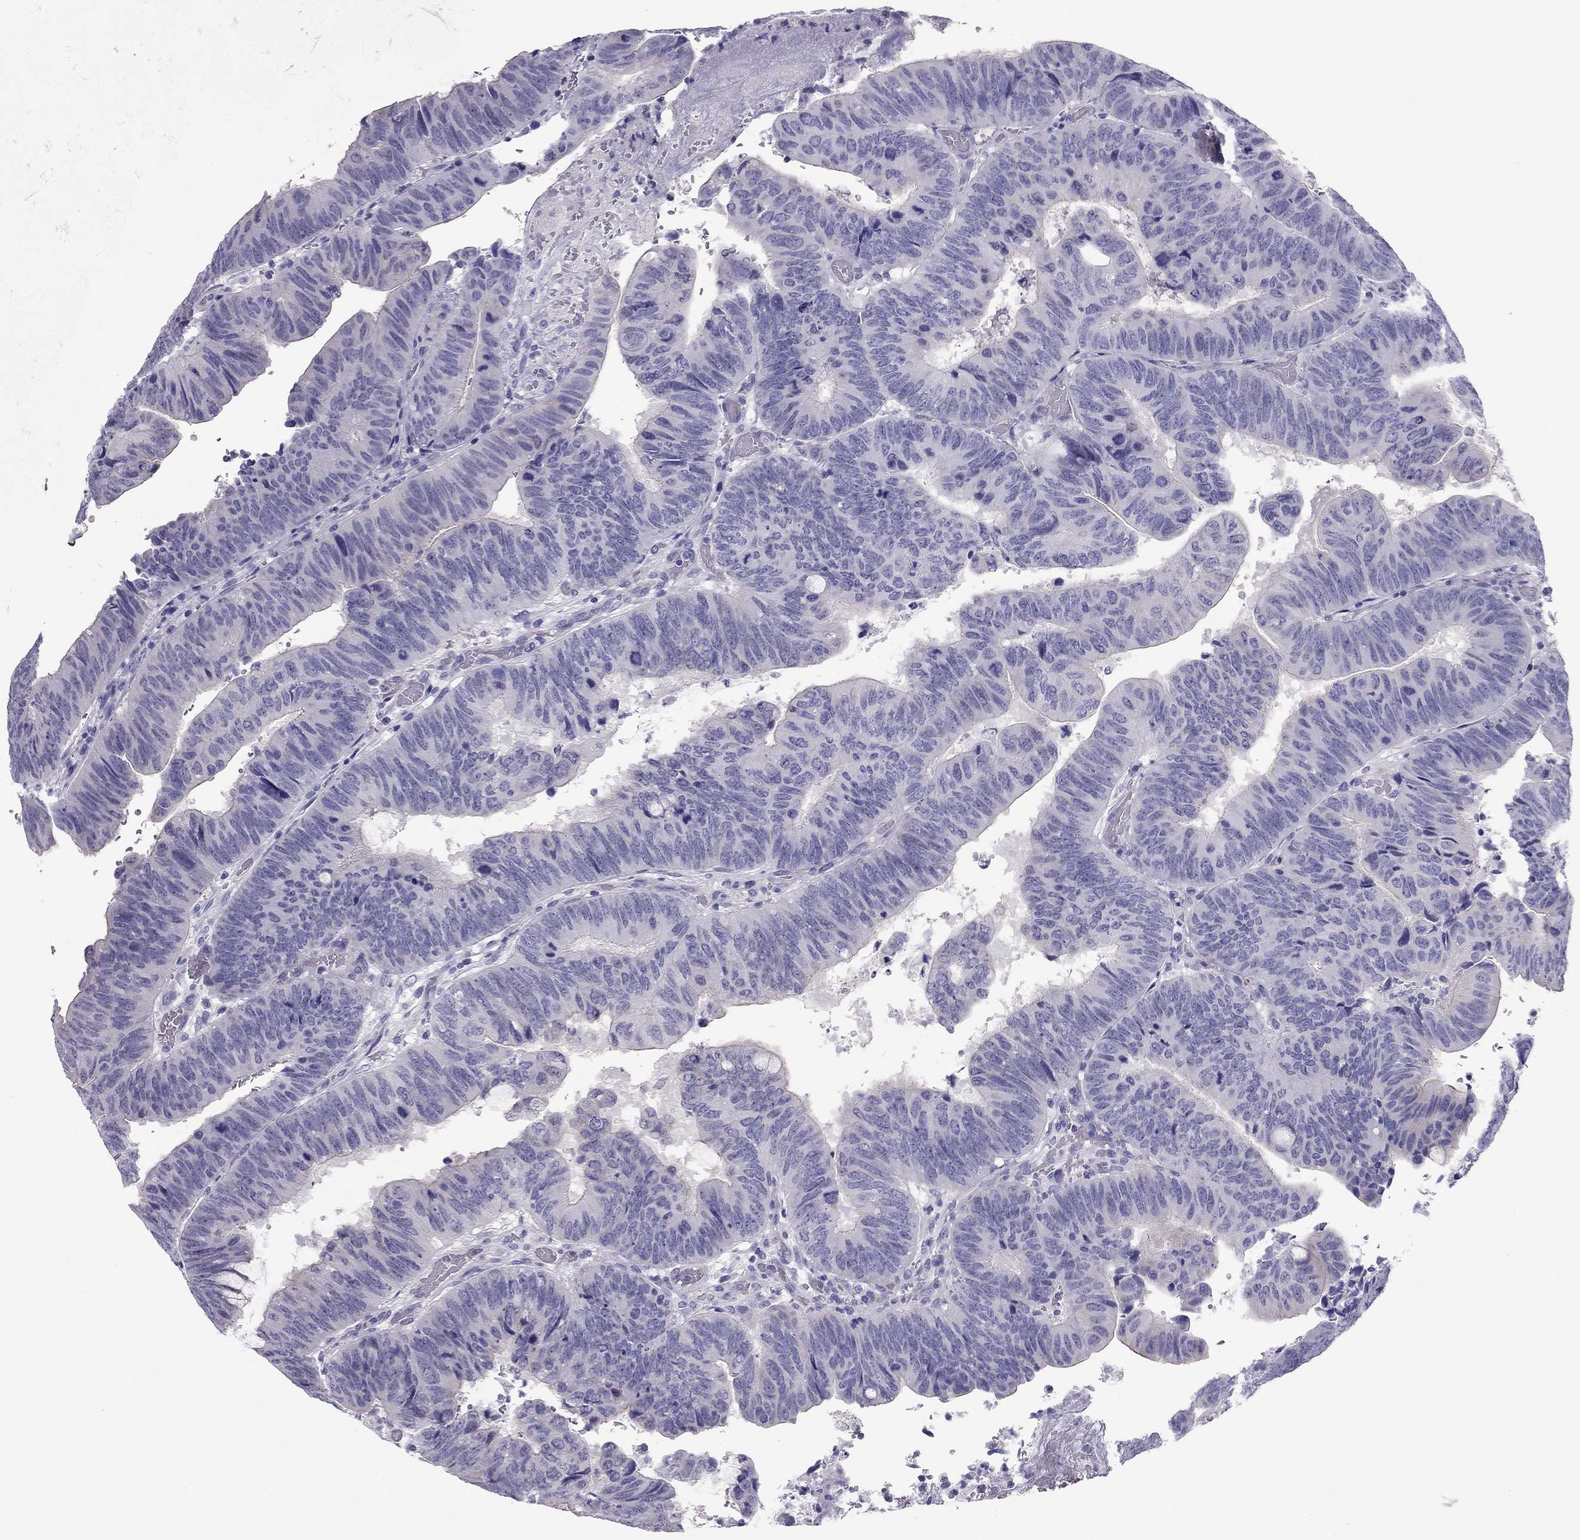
{"staining": {"intensity": "negative", "quantity": "none", "location": "none"}, "tissue": "colorectal cancer", "cell_type": "Tumor cells", "image_type": "cancer", "snomed": [{"axis": "morphology", "description": "Normal tissue, NOS"}, {"axis": "morphology", "description": "Adenocarcinoma, NOS"}, {"axis": "topography", "description": "Rectum"}], "caption": "This is an immunohistochemistry micrograph of human colorectal adenocarcinoma. There is no staining in tumor cells.", "gene": "PDE6A", "patient": {"sex": "male", "age": 92}}